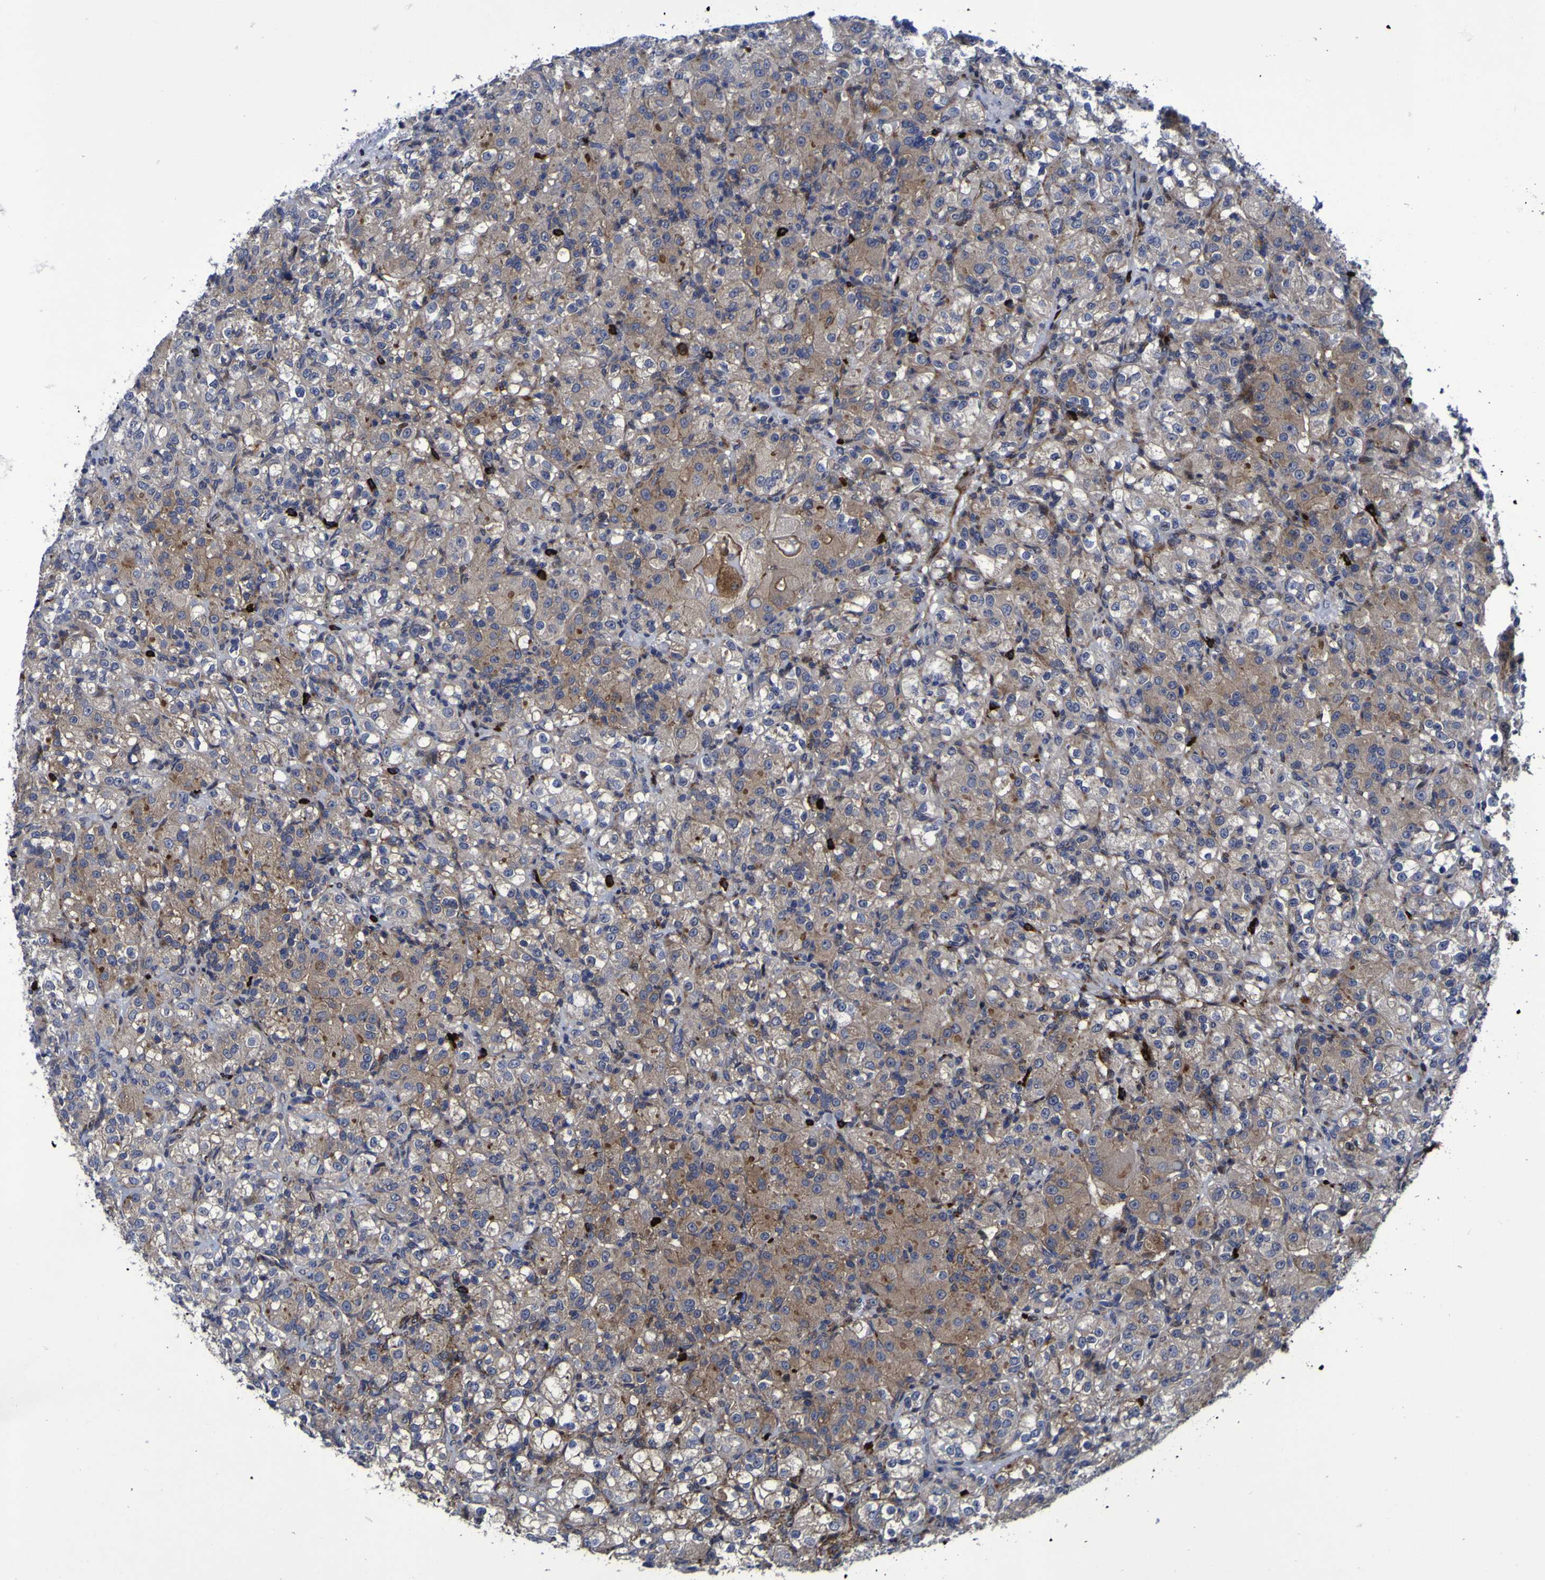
{"staining": {"intensity": "moderate", "quantity": ">75%", "location": "cytoplasmic/membranous"}, "tissue": "renal cancer", "cell_type": "Tumor cells", "image_type": "cancer", "snomed": [{"axis": "morphology", "description": "Adenocarcinoma, NOS"}, {"axis": "topography", "description": "Kidney"}], "caption": "Renal cancer stained with a protein marker exhibits moderate staining in tumor cells.", "gene": "MGLL", "patient": {"sex": "male", "age": 61}}